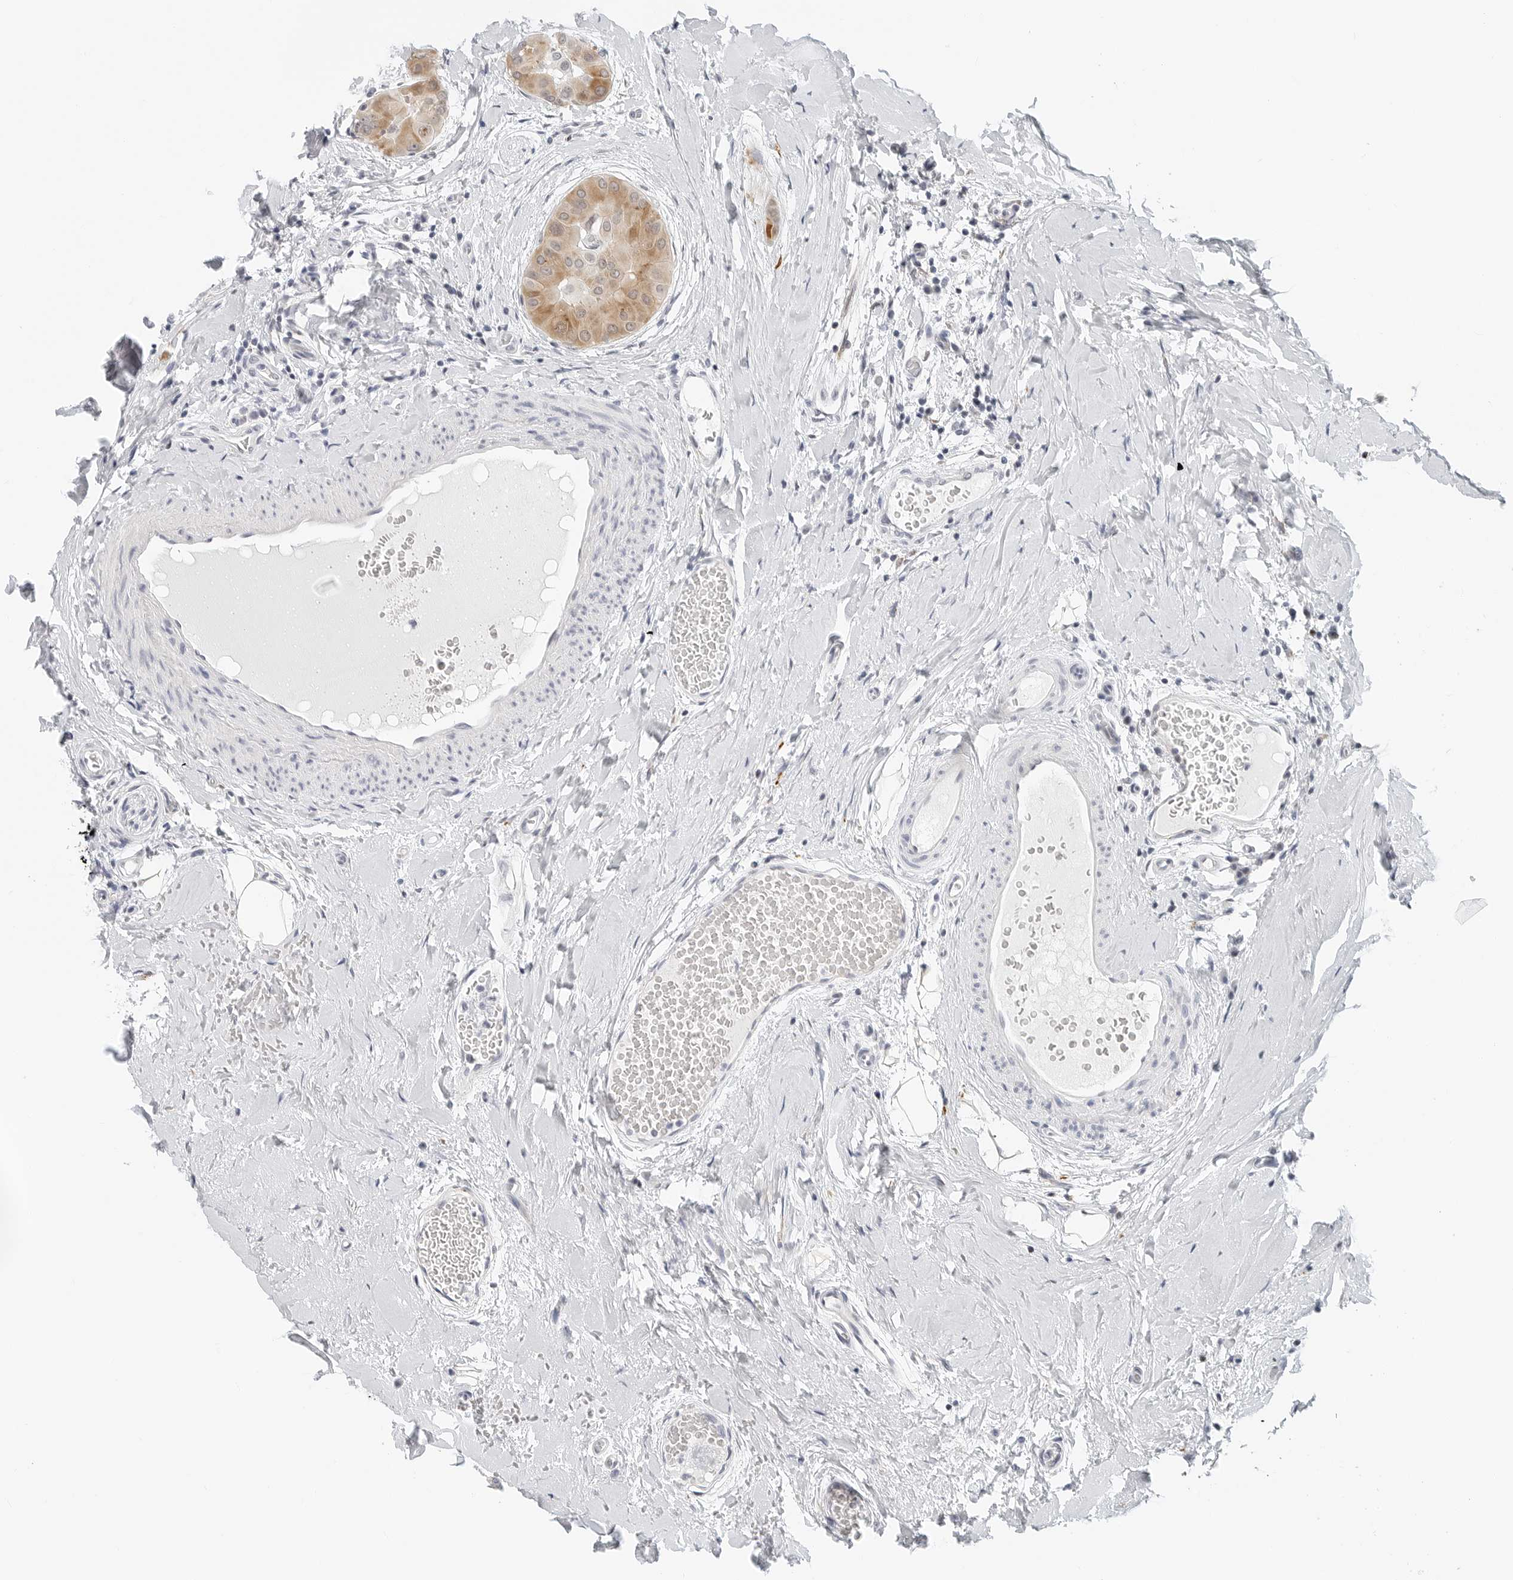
{"staining": {"intensity": "moderate", "quantity": ">75%", "location": "cytoplasmic/membranous"}, "tissue": "thyroid cancer", "cell_type": "Tumor cells", "image_type": "cancer", "snomed": [{"axis": "morphology", "description": "Papillary adenocarcinoma, NOS"}, {"axis": "topography", "description": "Thyroid gland"}], "caption": "DAB (3,3'-diaminobenzidine) immunohistochemical staining of papillary adenocarcinoma (thyroid) displays moderate cytoplasmic/membranous protein expression in about >75% of tumor cells. (DAB (3,3'-diaminobenzidine) IHC, brown staining for protein, blue staining for nuclei).", "gene": "TSEN2", "patient": {"sex": "male", "age": 33}}